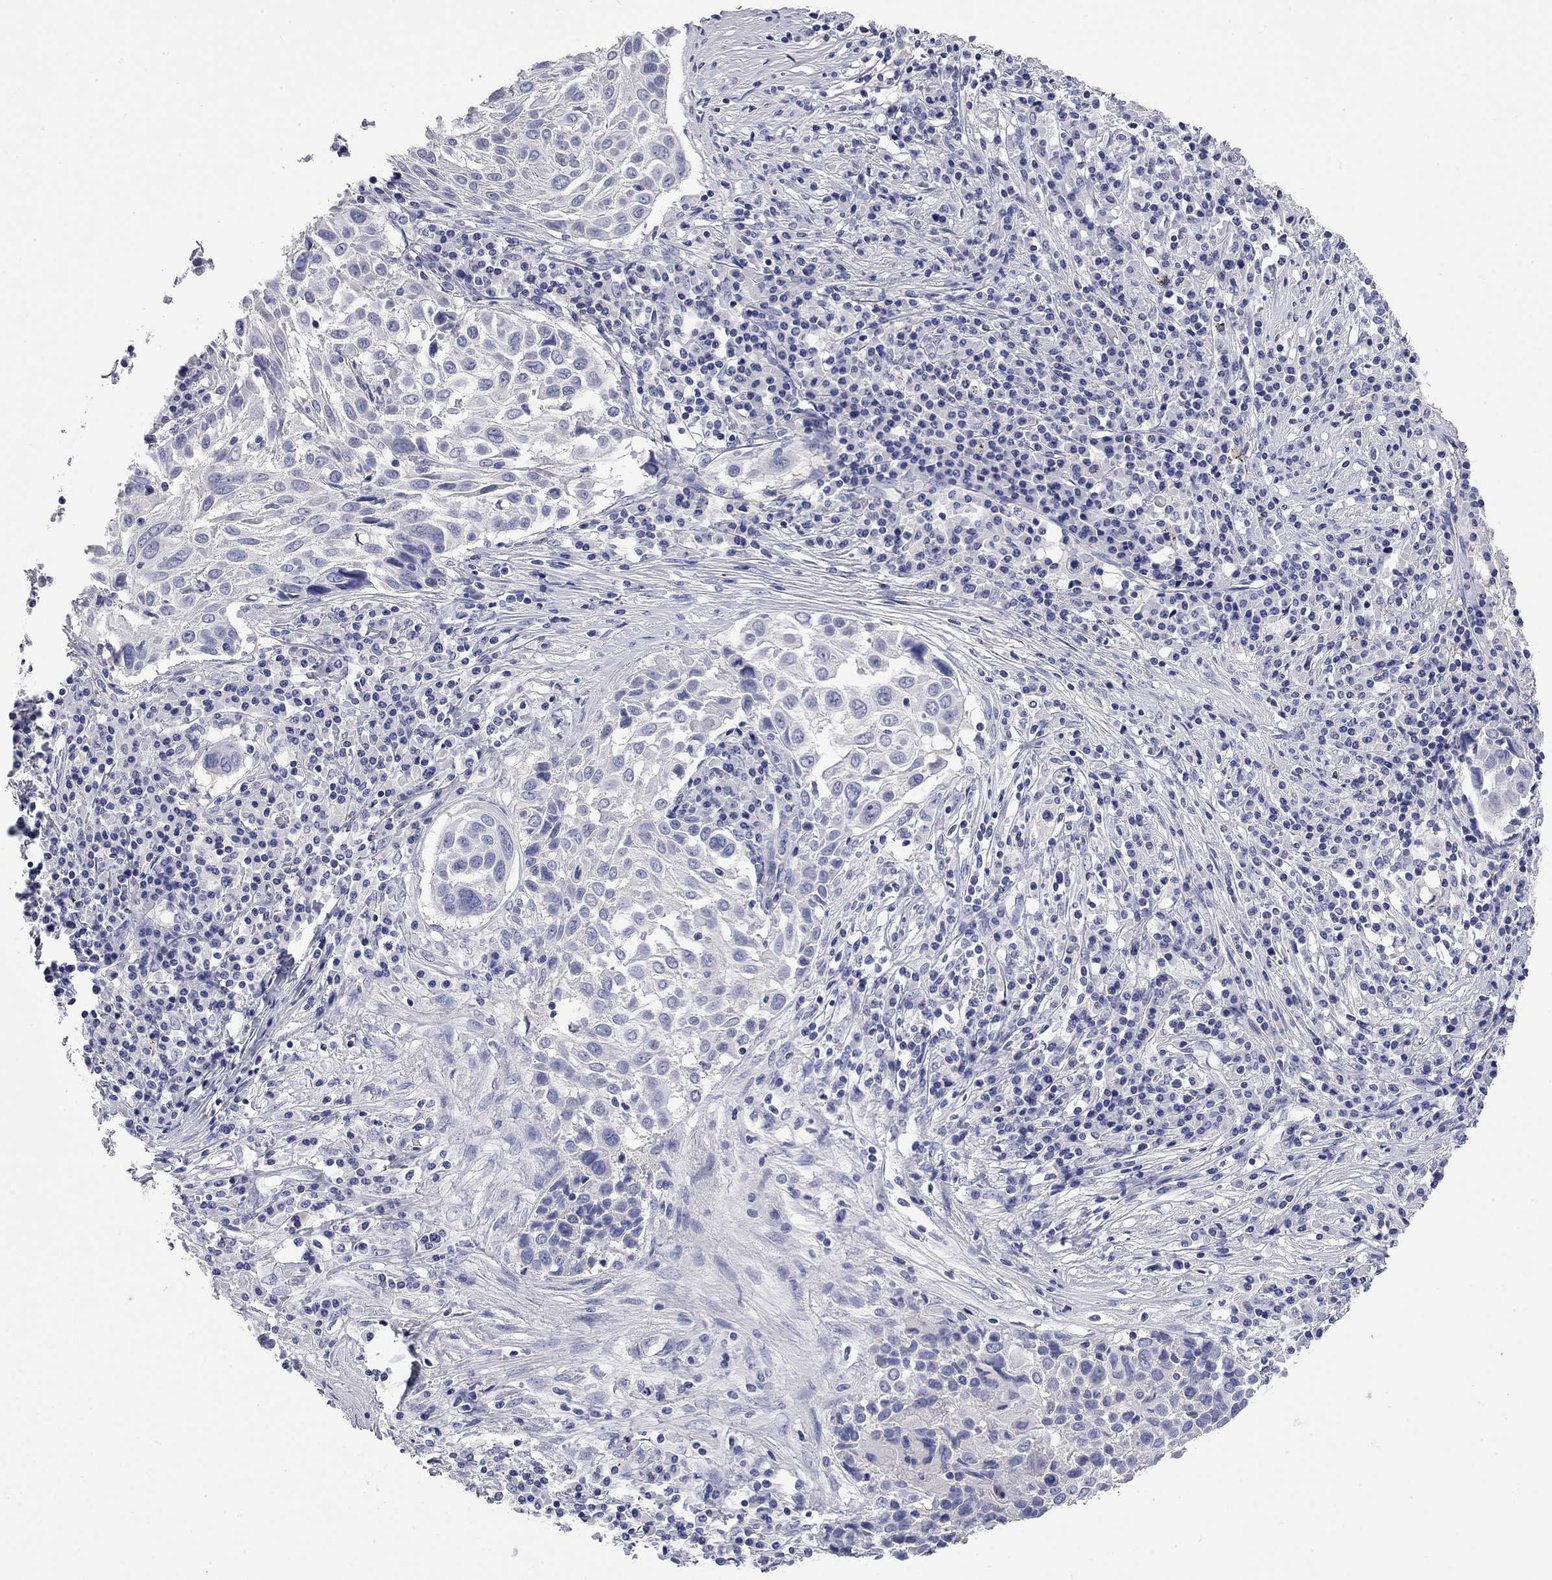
{"staining": {"intensity": "negative", "quantity": "none", "location": "none"}, "tissue": "lung cancer", "cell_type": "Tumor cells", "image_type": "cancer", "snomed": [{"axis": "morphology", "description": "Squamous cell carcinoma, NOS"}, {"axis": "topography", "description": "Lung"}], "caption": "Tumor cells show no significant protein positivity in lung cancer.", "gene": "ABCB4", "patient": {"sex": "male", "age": 57}}